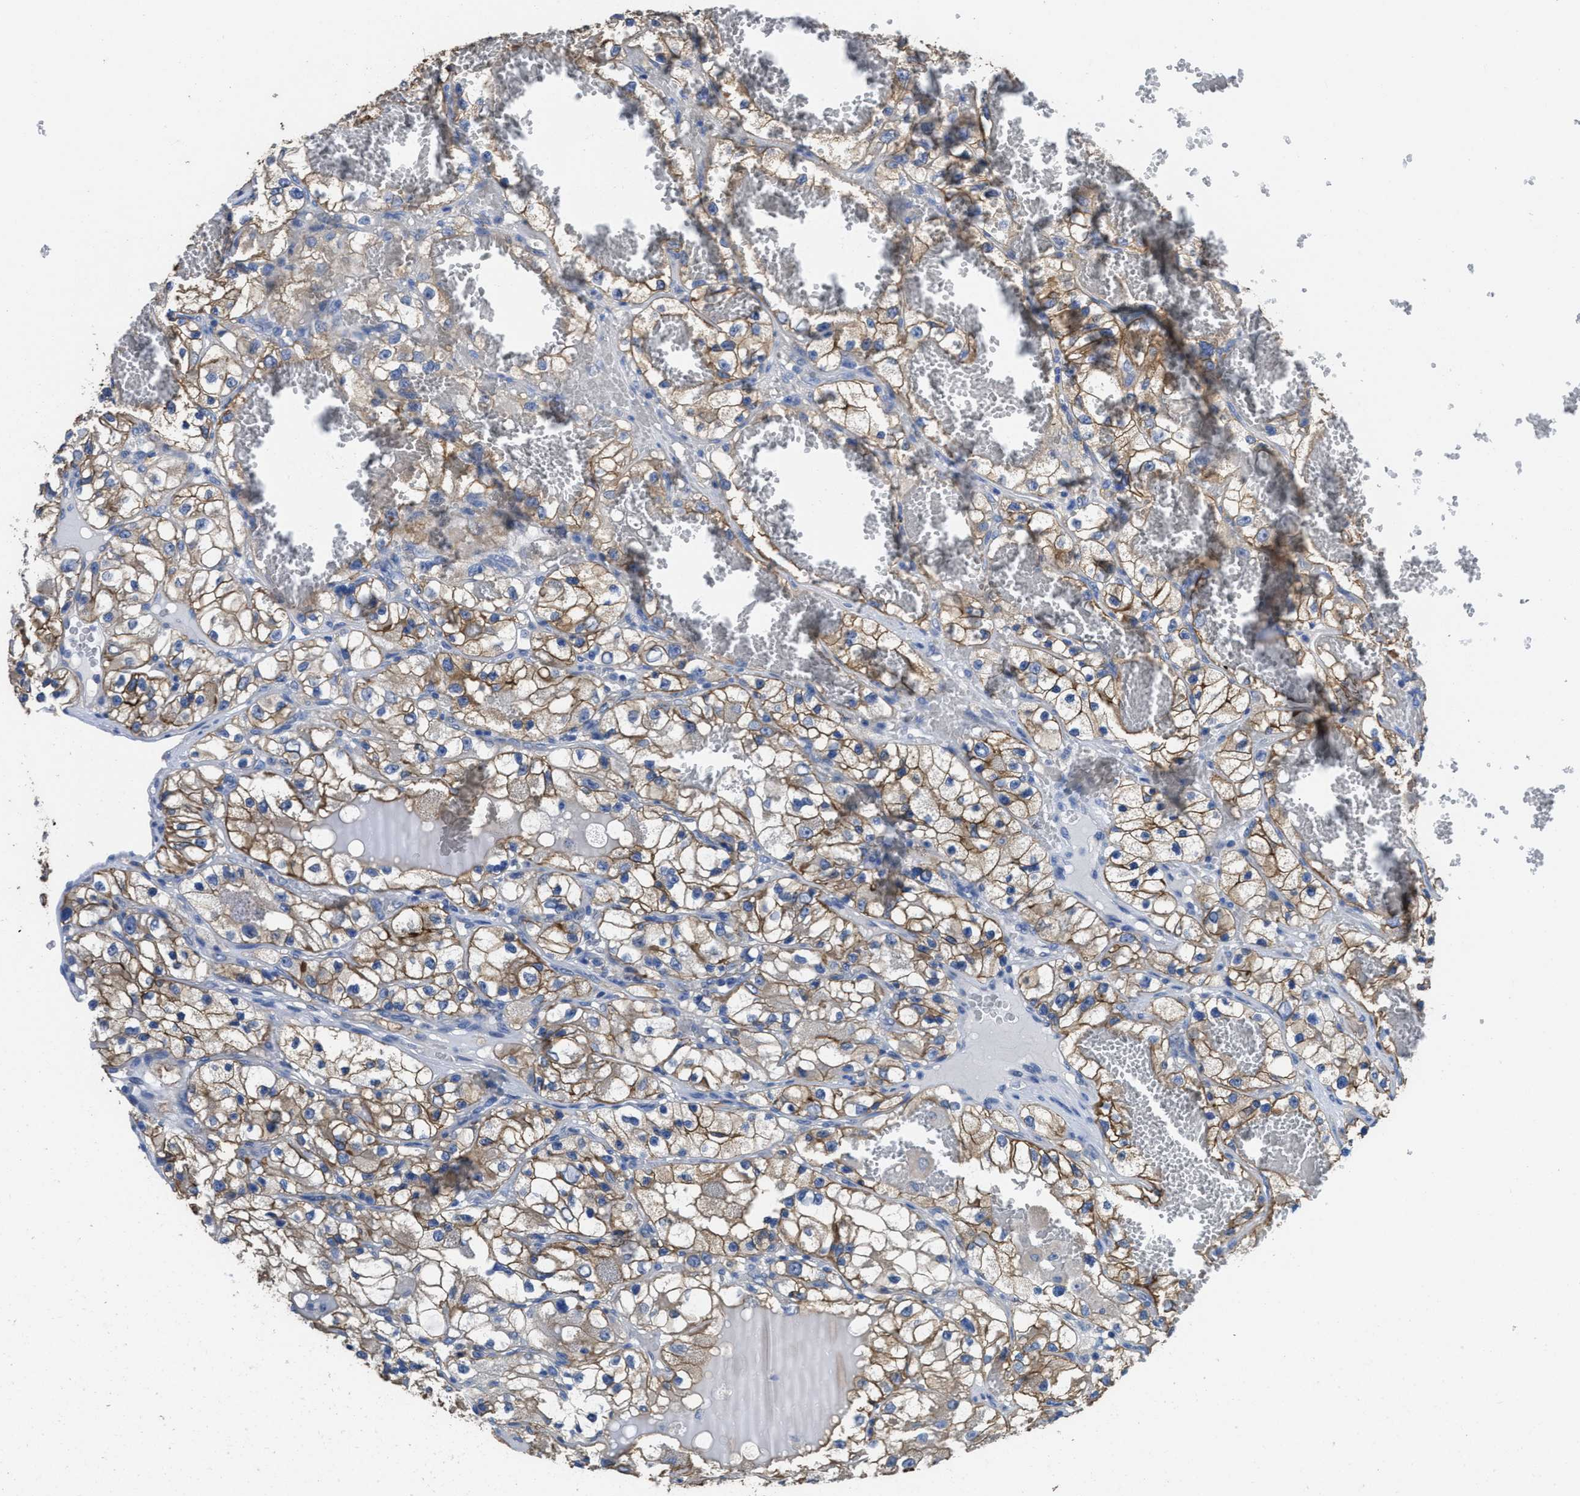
{"staining": {"intensity": "moderate", "quantity": ">75%", "location": "cytoplasmic/membranous"}, "tissue": "renal cancer", "cell_type": "Tumor cells", "image_type": "cancer", "snomed": [{"axis": "morphology", "description": "Adenocarcinoma, NOS"}, {"axis": "topography", "description": "Kidney"}], "caption": "Renal cancer was stained to show a protein in brown. There is medium levels of moderate cytoplasmic/membranous expression in approximately >75% of tumor cells. (Brightfield microscopy of DAB IHC at high magnification).", "gene": "CA9", "patient": {"sex": "female", "age": 57}}